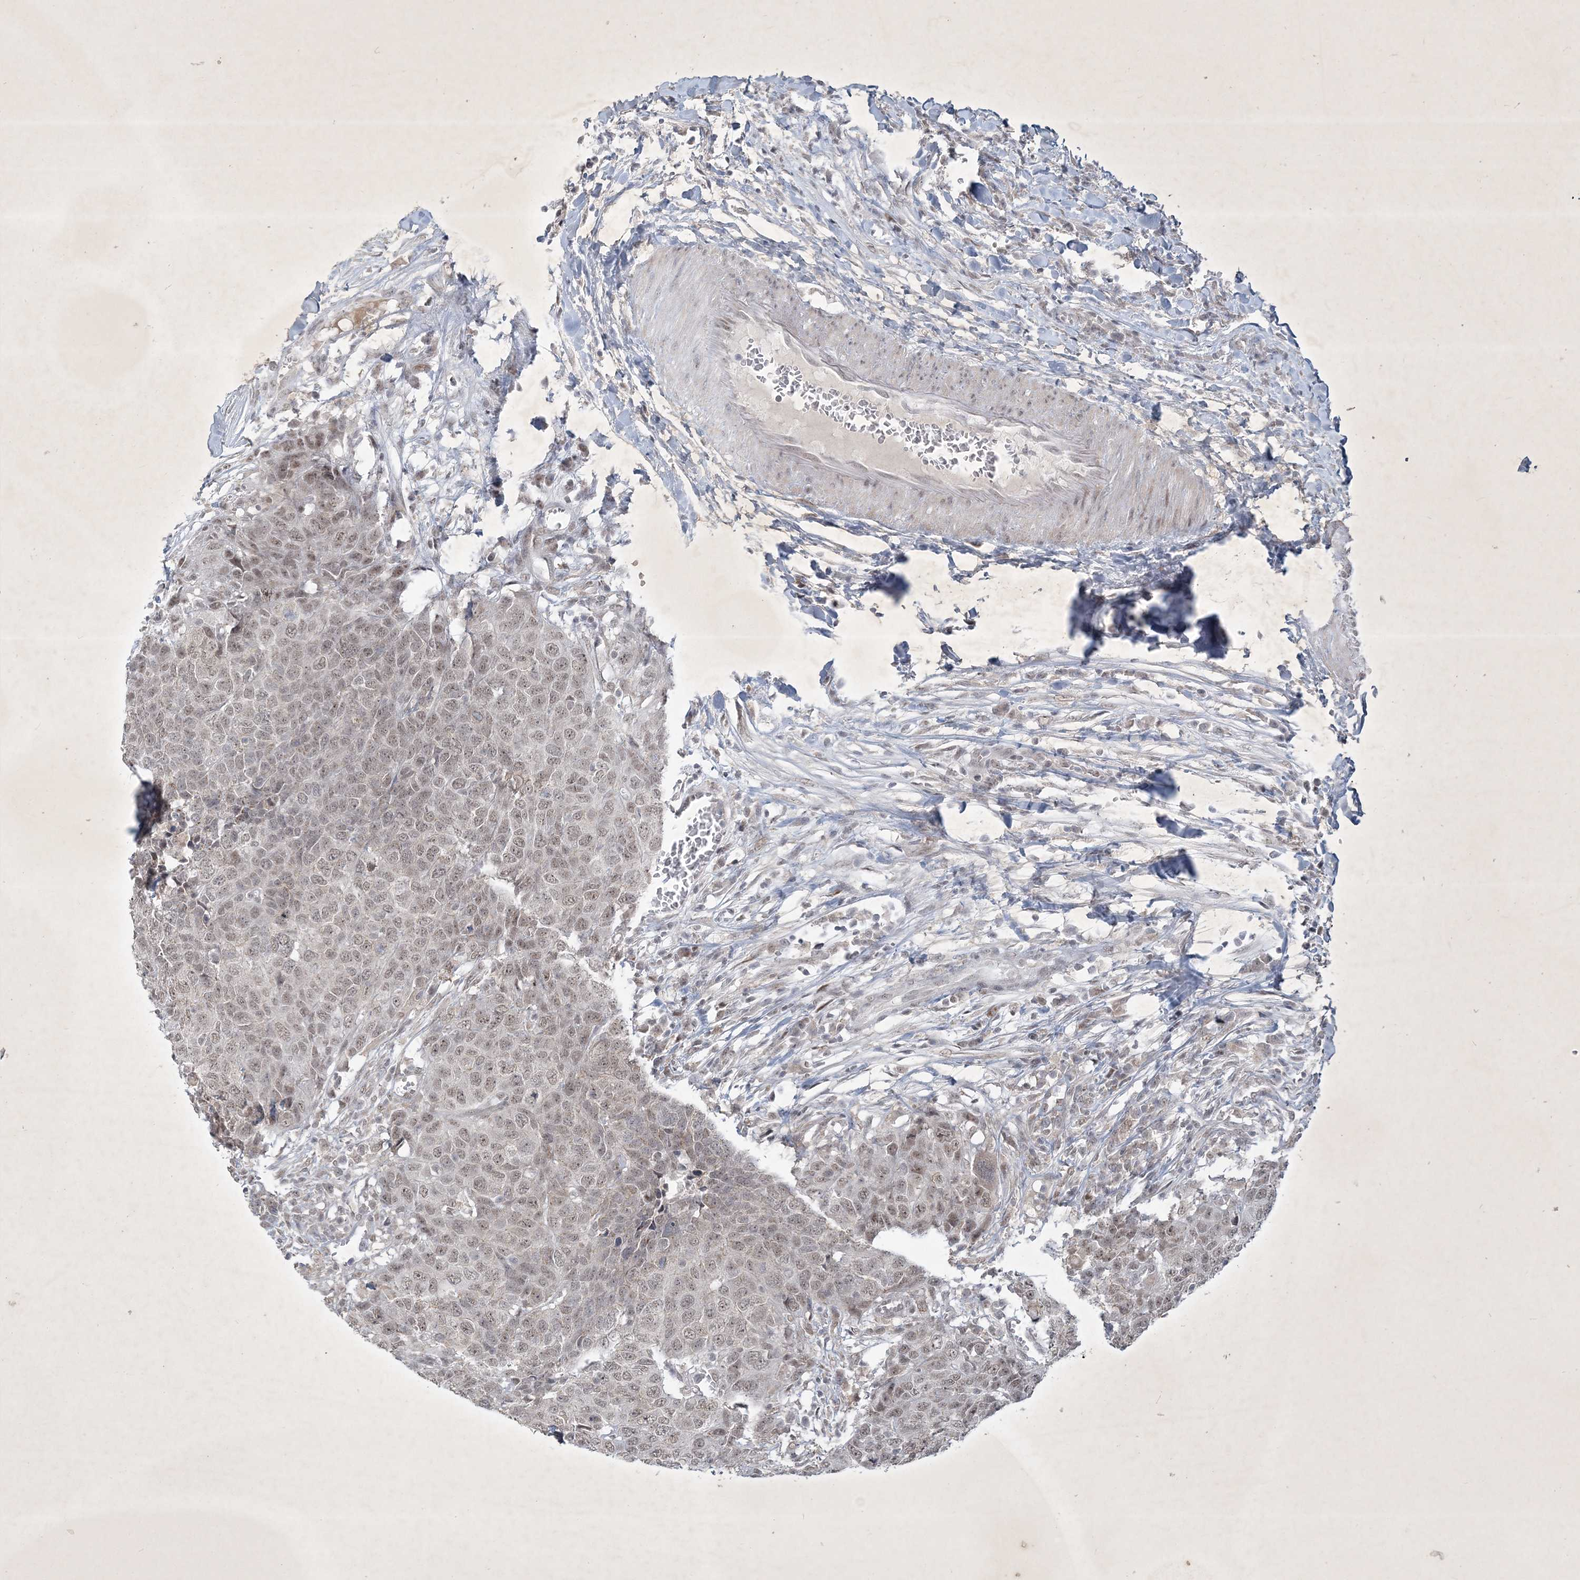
{"staining": {"intensity": "weak", "quantity": "<25%", "location": "nuclear"}, "tissue": "head and neck cancer", "cell_type": "Tumor cells", "image_type": "cancer", "snomed": [{"axis": "morphology", "description": "Squamous cell carcinoma, NOS"}, {"axis": "topography", "description": "Head-Neck"}], "caption": "Photomicrograph shows no protein positivity in tumor cells of head and neck cancer (squamous cell carcinoma) tissue.", "gene": "ZBTB9", "patient": {"sex": "male", "age": 66}}